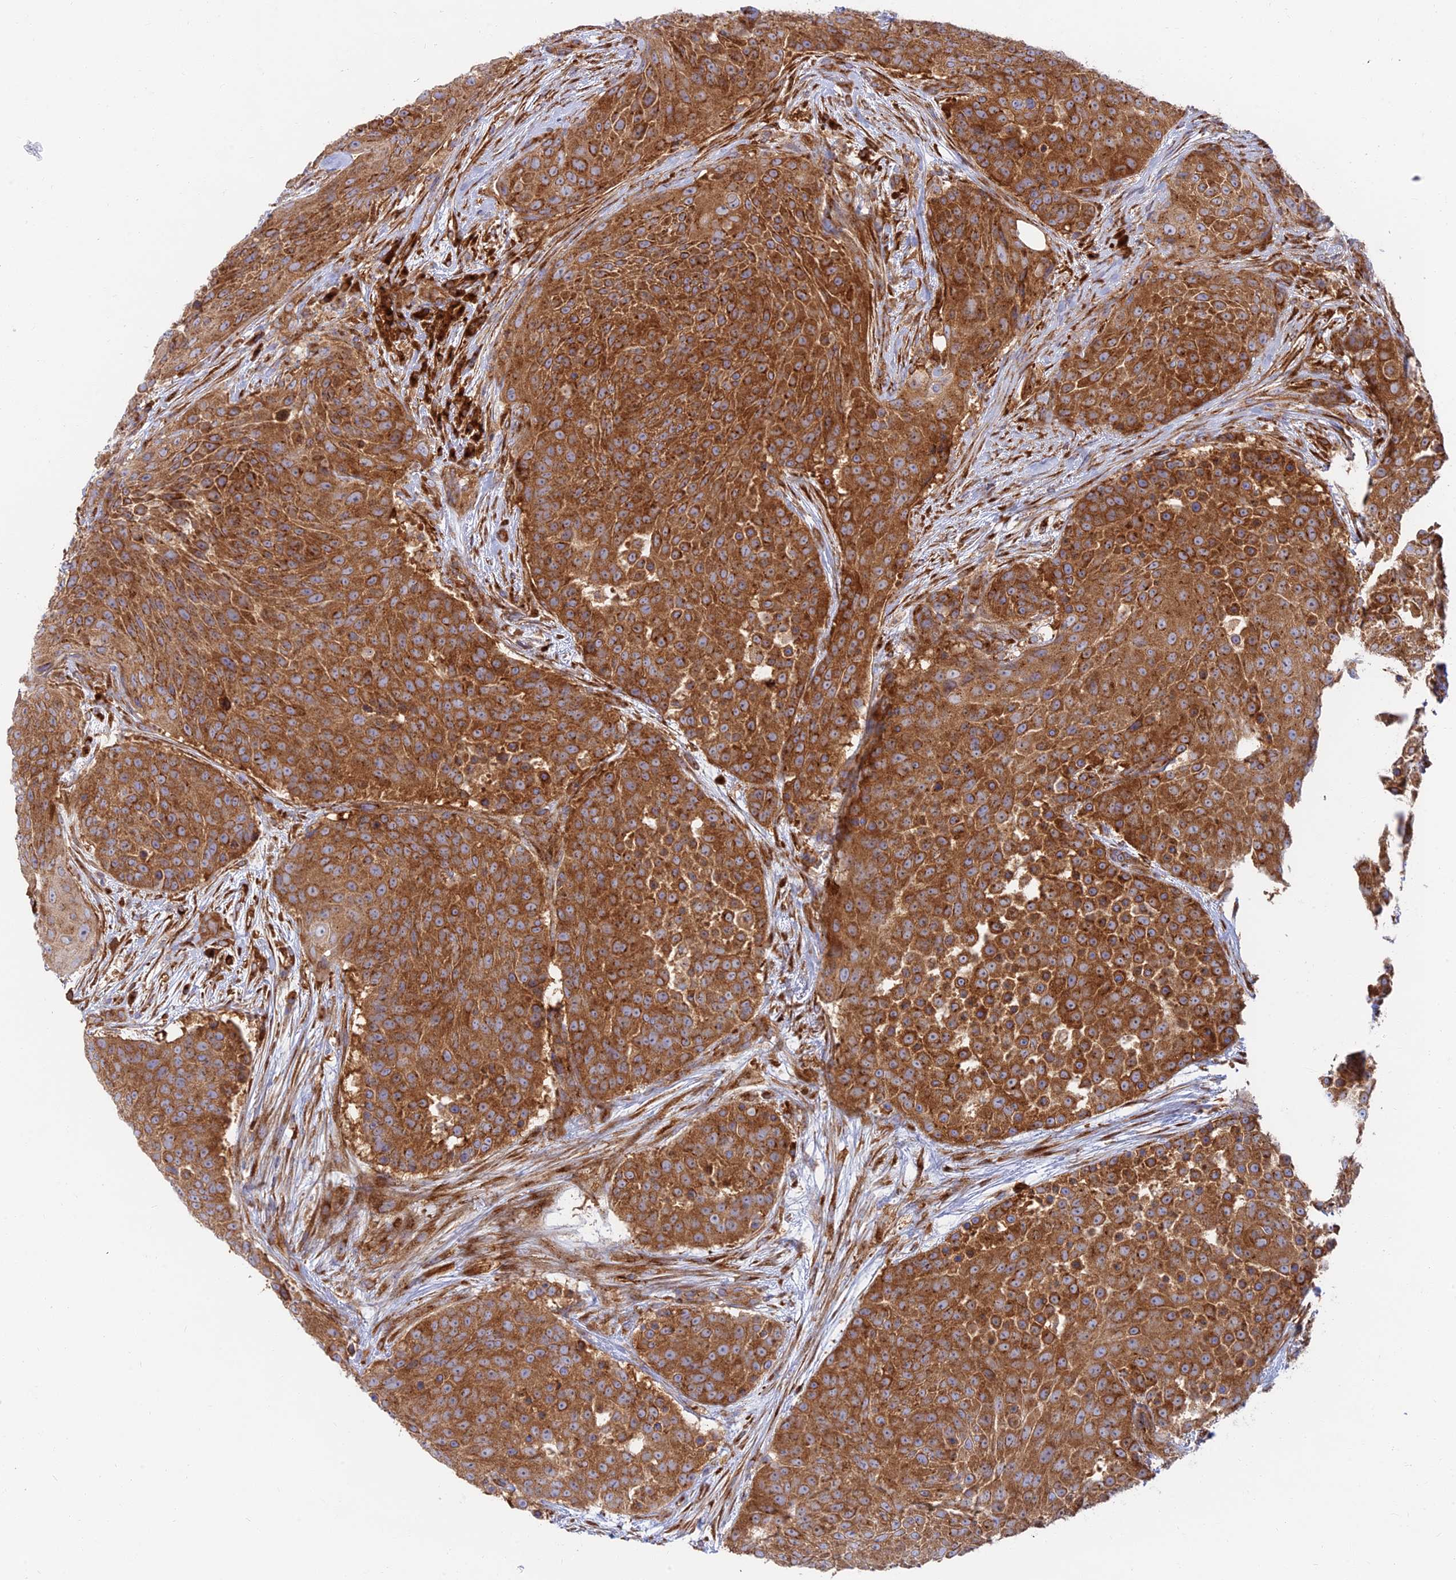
{"staining": {"intensity": "strong", "quantity": ">75%", "location": "cytoplasmic/membranous"}, "tissue": "urothelial cancer", "cell_type": "Tumor cells", "image_type": "cancer", "snomed": [{"axis": "morphology", "description": "Urothelial carcinoma, High grade"}, {"axis": "topography", "description": "Urinary bladder"}], "caption": "Immunohistochemistry (IHC) photomicrograph of neoplastic tissue: urothelial carcinoma (high-grade) stained using immunohistochemistry (IHC) displays high levels of strong protein expression localized specifically in the cytoplasmic/membranous of tumor cells, appearing as a cytoplasmic/membranous brown color.", "gene": "GOLGA3", "patient": {"sex": "female", "age": 63}}